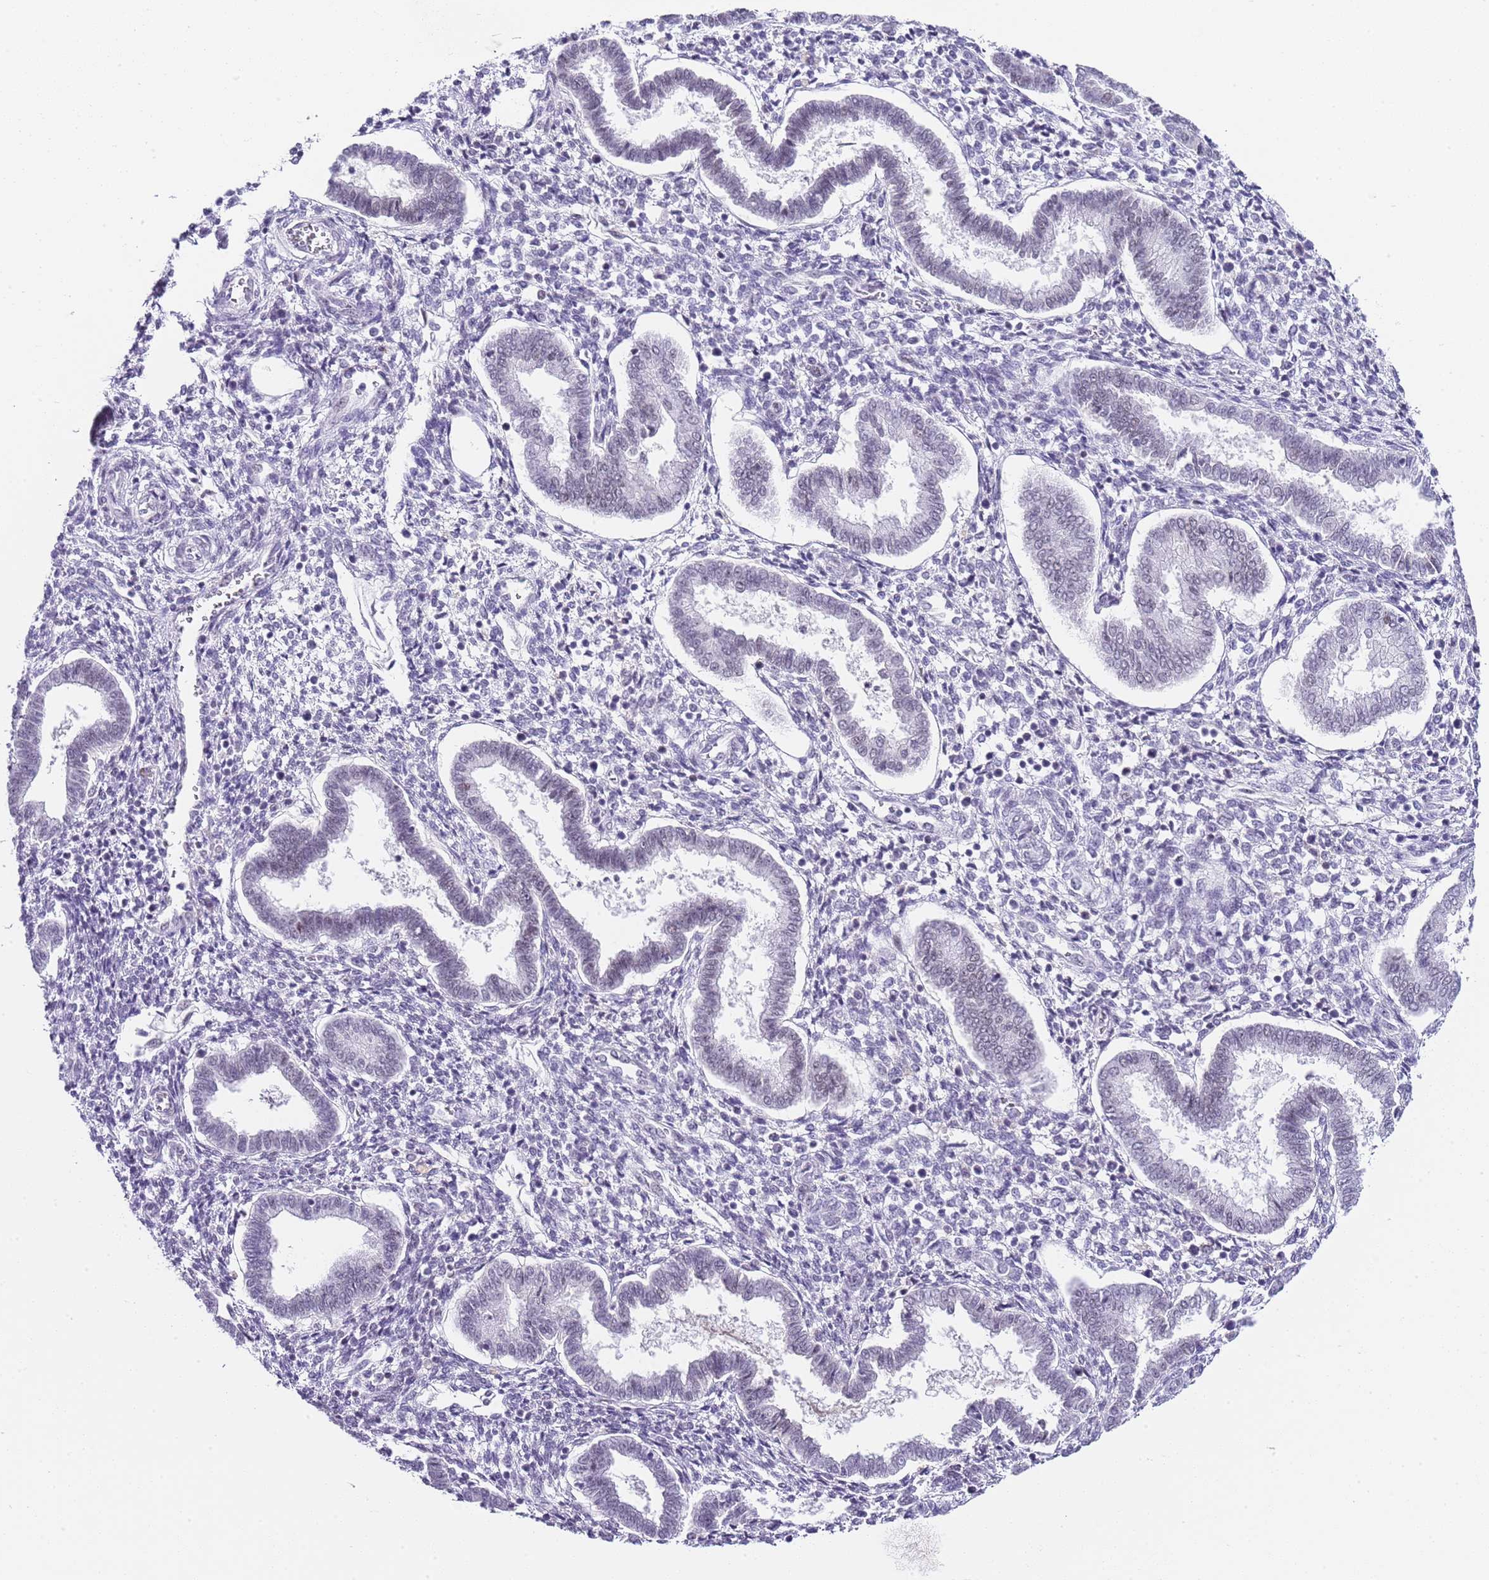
{"staining": {"intensity": "negative", "quantity": "none", "location": "none"}, "tissue": "endometrium", "cell_type": "Cells in endometrial stroma", "image_type": "normal", "snomed": [{"axis": "morphology", "description": "Normal tissue, NOS"}, {"axis": "topography", "description": "Endometrium"}], "caption": "High power microscopy micrograph of an IHC image of benign endometrium, revealing no significant staining in cells in endometrial stroma. Brightfield microscopy of immunohistochemistry (IHC) stained with DAB (3,3'-diaminobenzidine) (brown) and hematoxylin (blue), captured at high magnification.", "gene": "NOP56", "patient": {"sex": "female", "age": 24}}